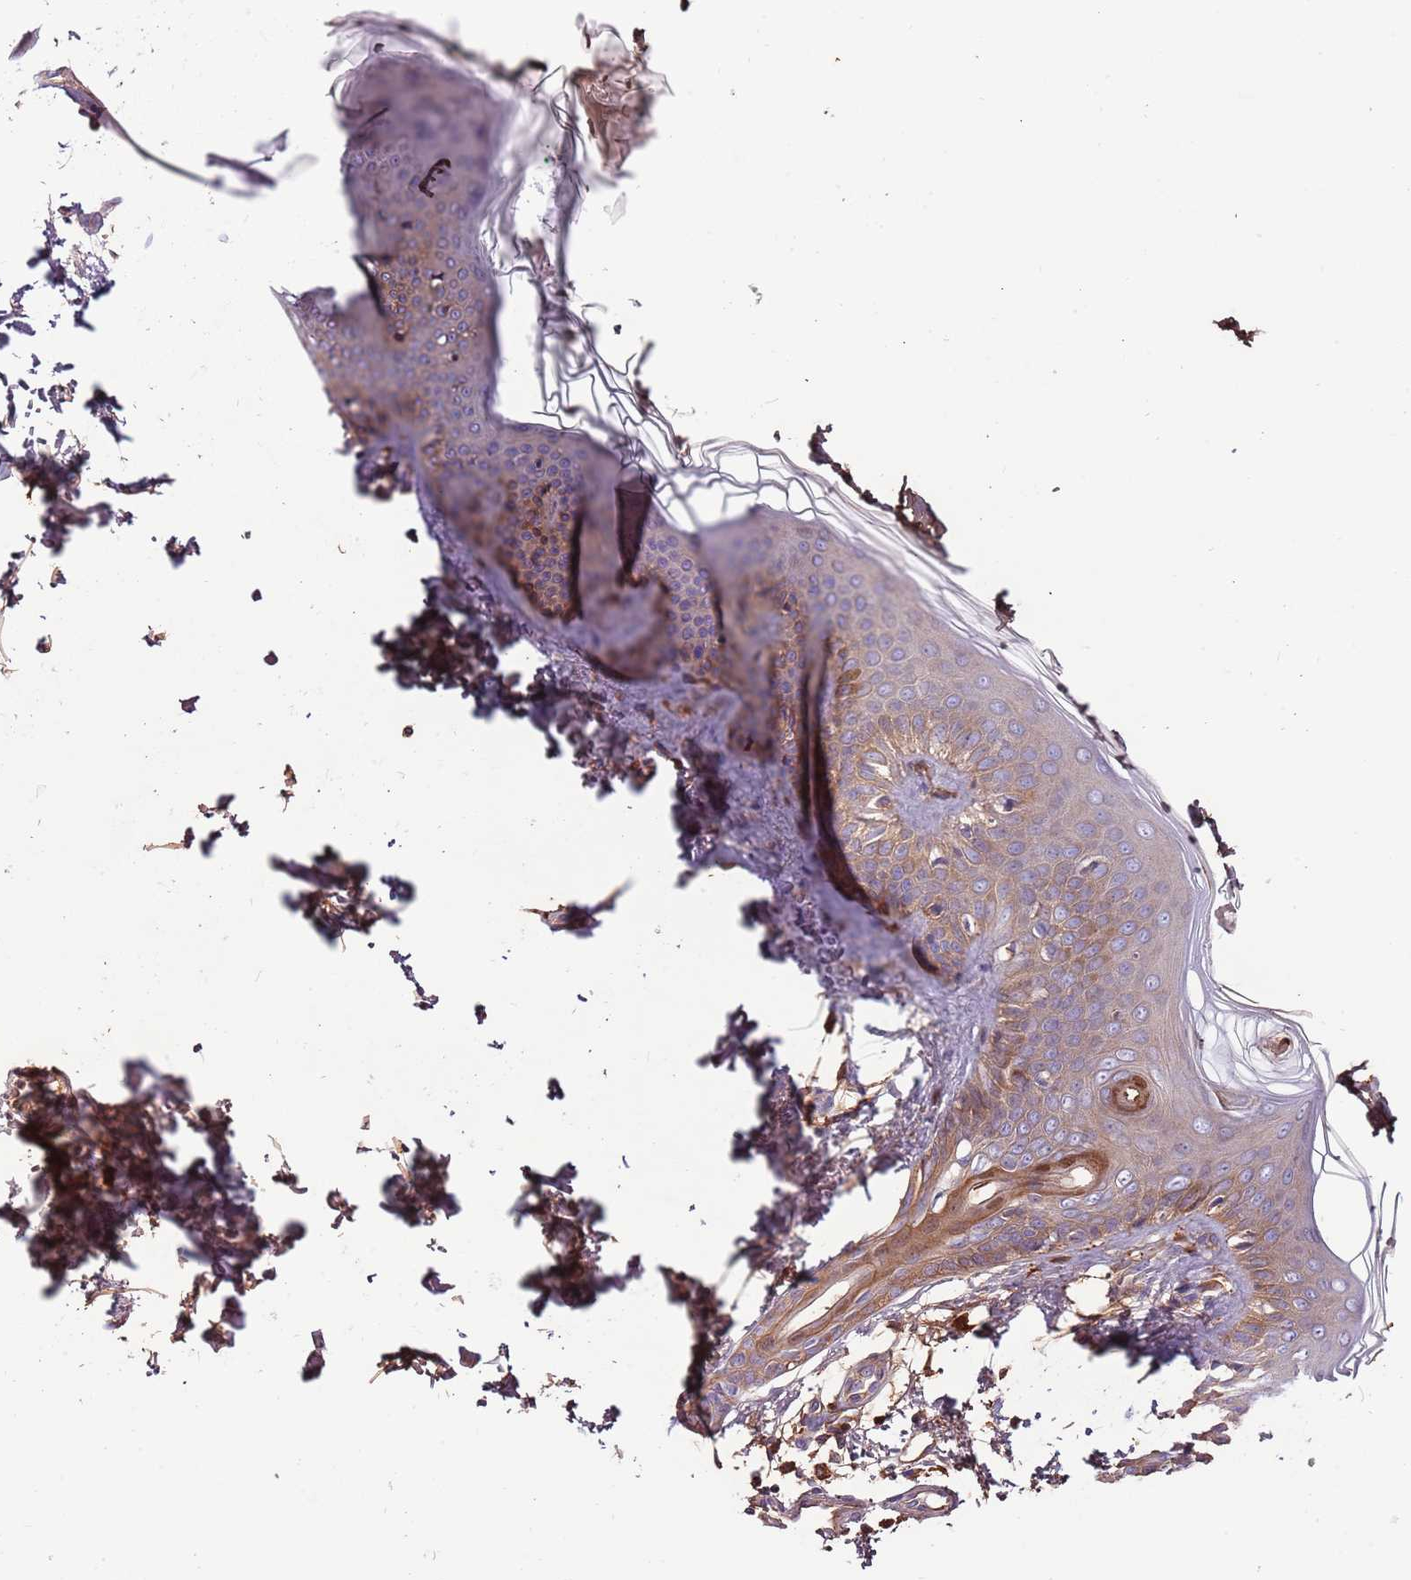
{"staining": {"intensity": "moderate", "quantity": "<25%", "location": "cytoplasmic/membranous"}, "tissue": "skin", "cell_type": "Fibroblasts", "image_type": "normal", "snomed": [{"axis": "morphology", "description": "Normal tissue, NOS"}, {"axis": "topography", "description": "Skin"}], "caption": "Protein expression by IHC exhibits moderate cytoplasmic/membranous positivity in approximately <25% of fibroblasts in unremarkable skin. (Stains: DAB (3,3'-diaminobenzidine) in brown, nuclei in blue, Microscopy: brightfield microscopy at high magnification).", "gene": "DENR", "patient": {"sex": "male", "age": 37}}